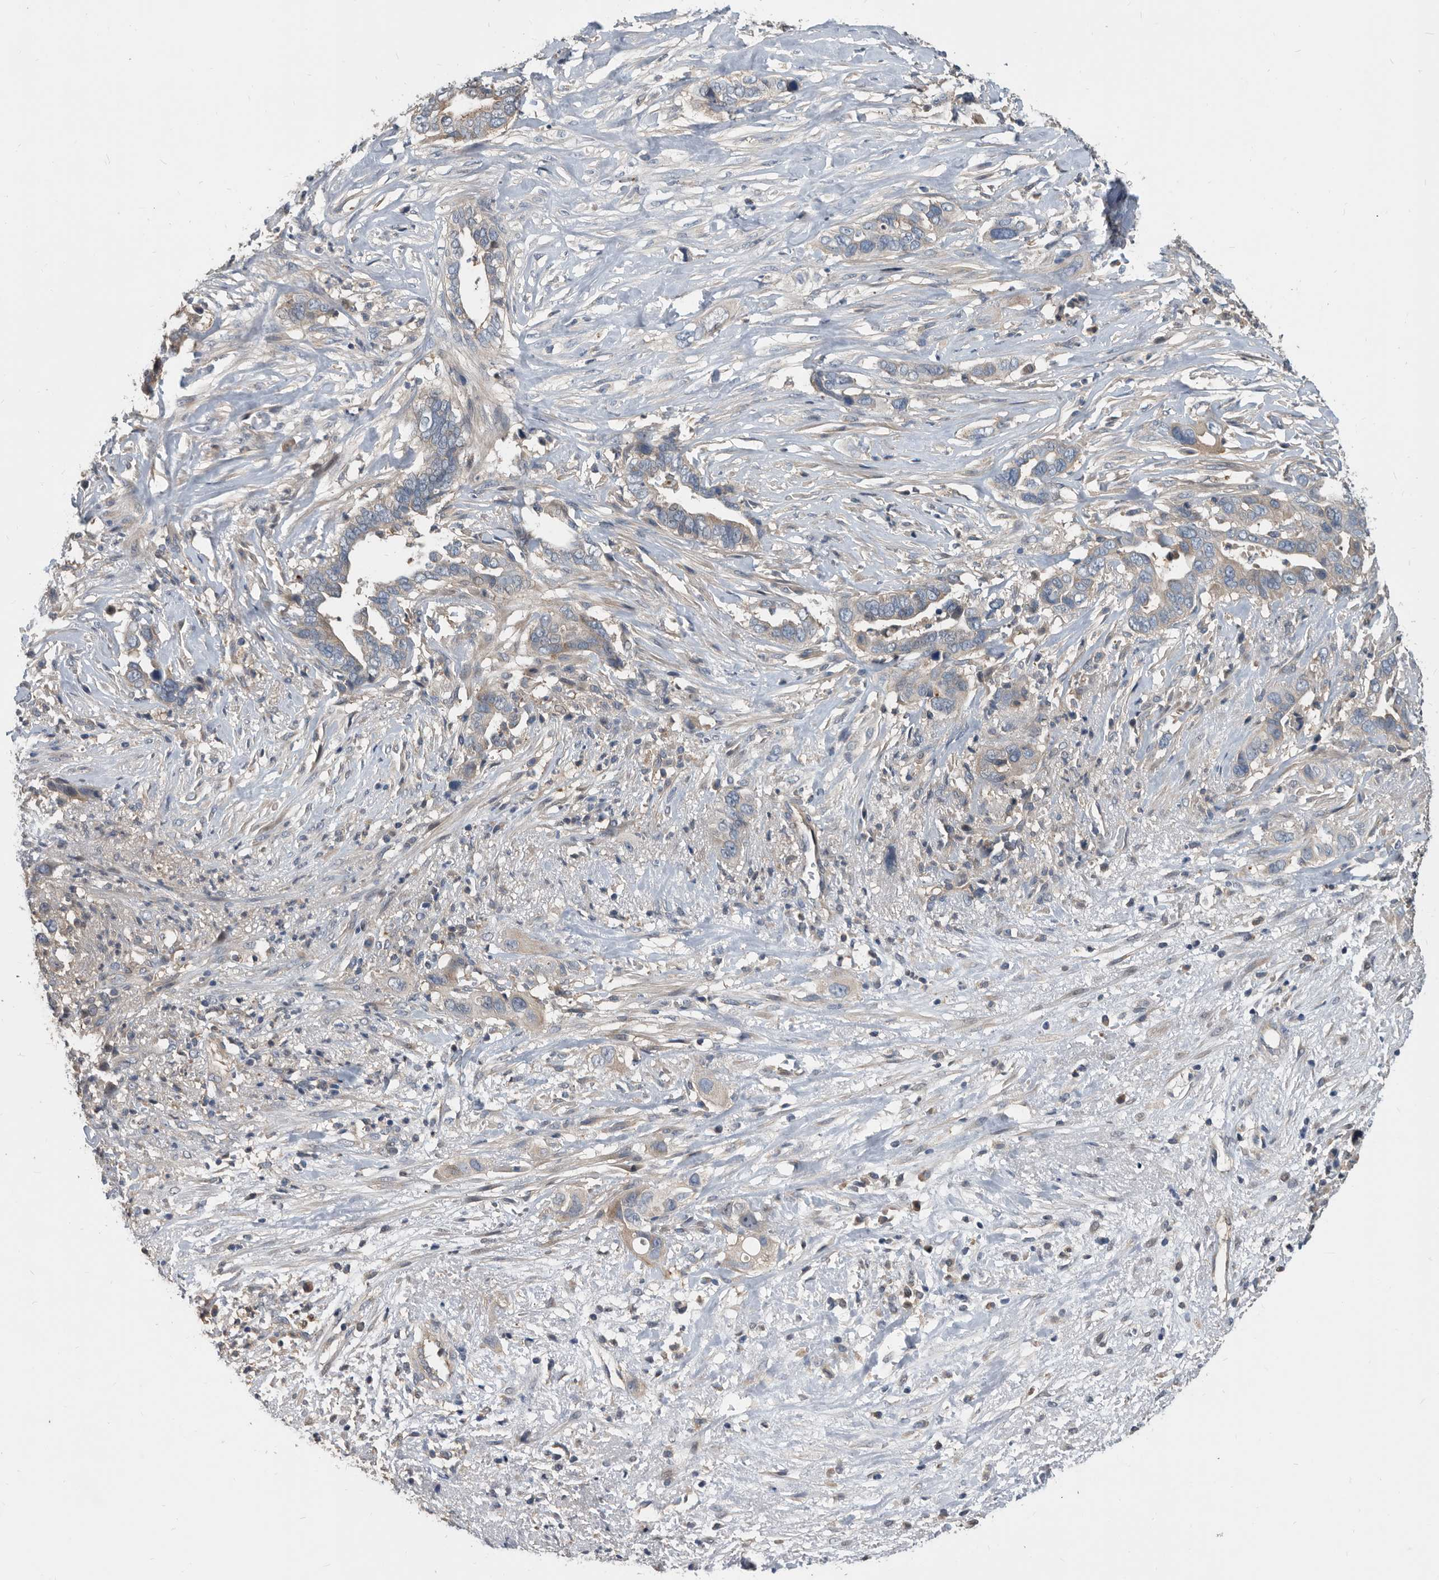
{"staining": {"intensity": "negative", "quantity": "none", "location": "none"}, "tissue": "liver cancer", "cell_type": "Tumor cells", "image_type": "cancer", "snomed": [{"axis": "morphology", "description": "Cholangiocarcinoma"}, {"axis": "topography", "description": "Liver"}], "caption": "Photomicrograph shows no protein staining in tumor cells of liver cholangiocarcinoma tissue. (DAB (3,3'-diaminobenzidine) immunohistochemistry, high magnification).", "gene": "APEH", "patient": {"sex": "female", "age": 79}}